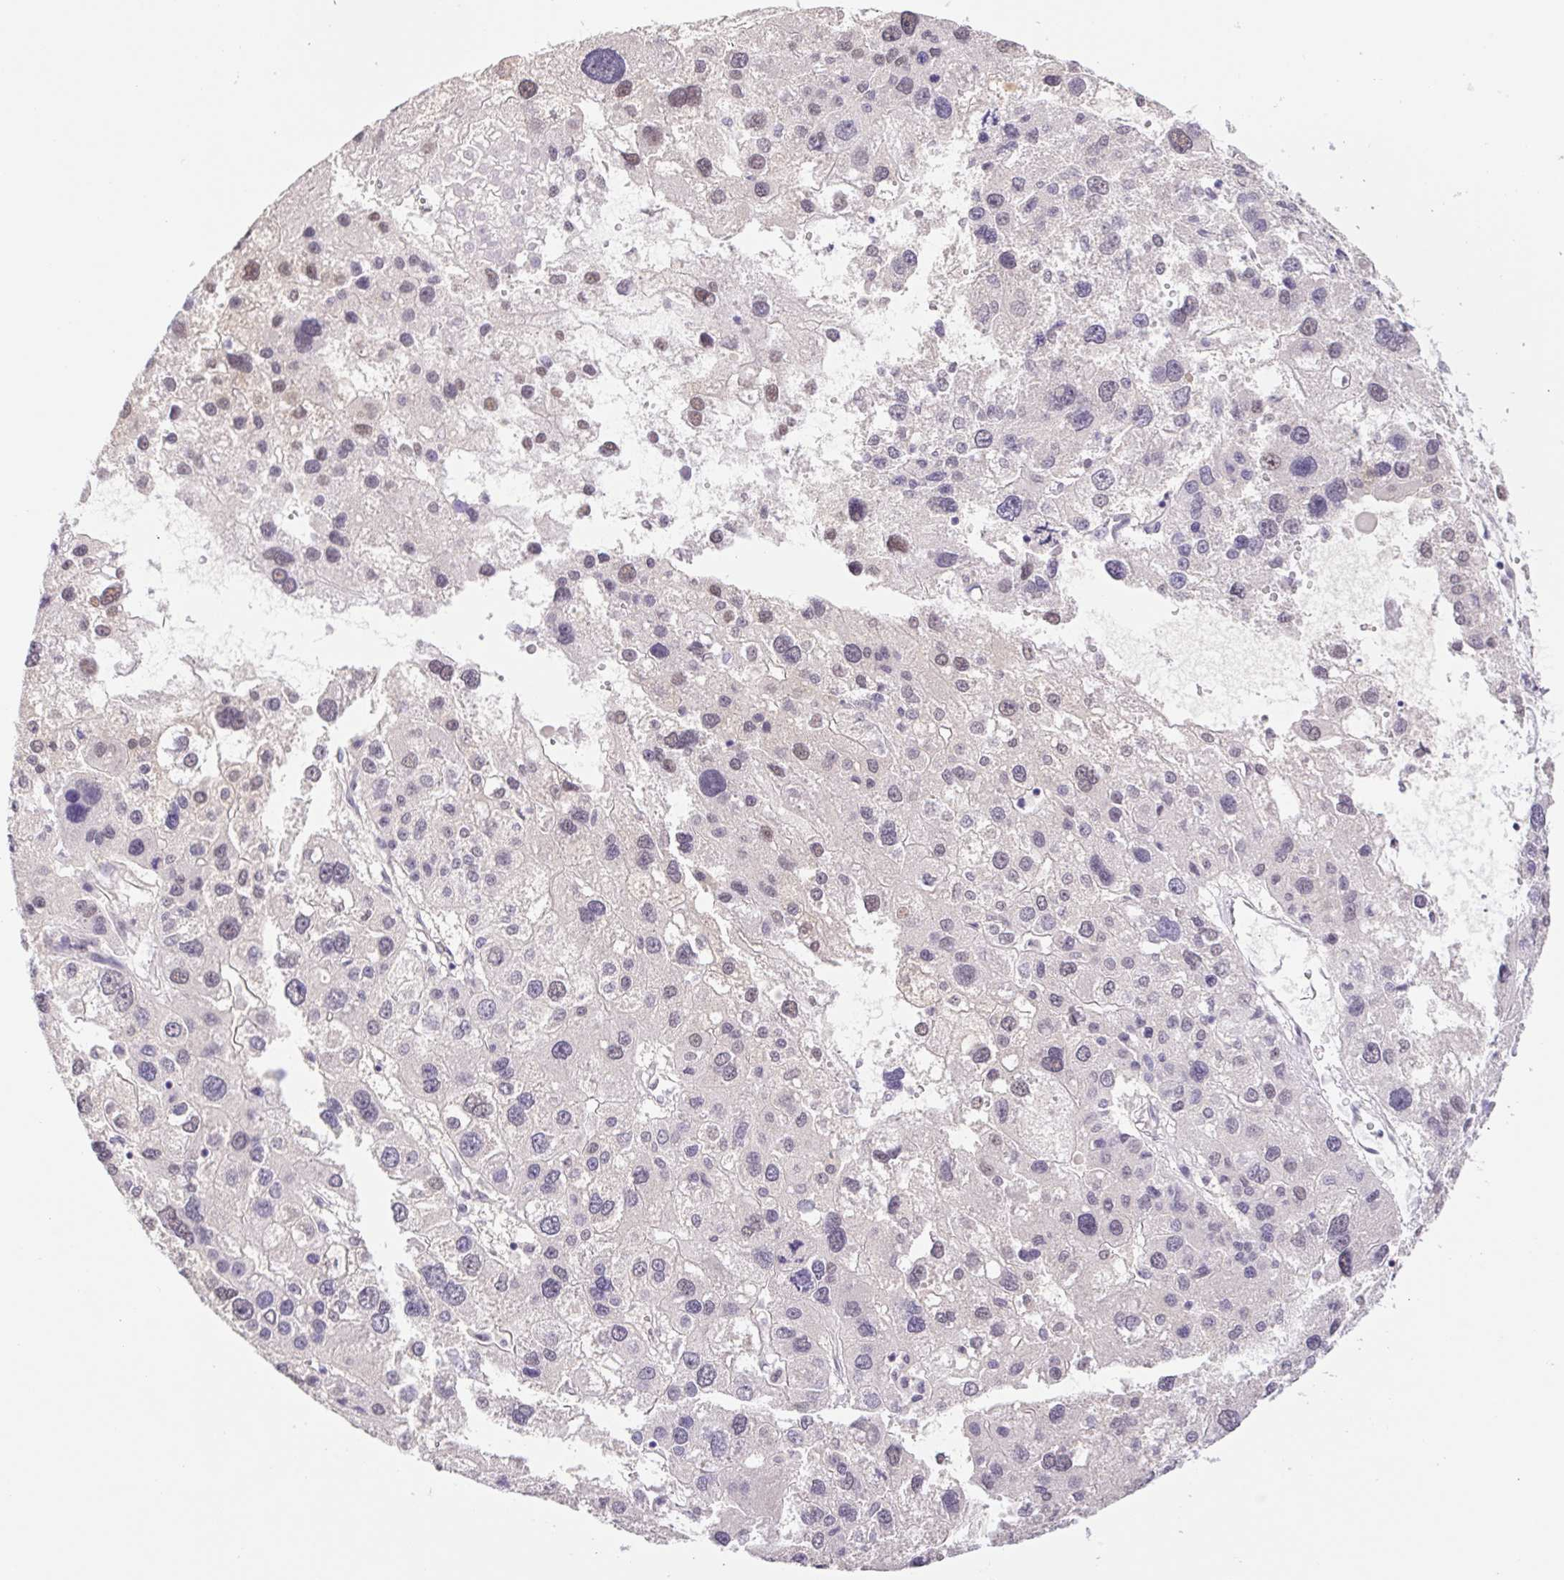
{"staining": {"intensity": "weak", "quantity": "<25%", "location": "nuclear"}, "tissue": "liver cancer", "cell_type": "Tumor cells", "image_type": "cancer", "snomed": [{"axis": "morphology", "description": "Carcinoma, Hepatocellular, NOS"}, {"axis": "topography", "description": "Liver"}], "caption": "Immunohistochemistry (IHC) of liver cancer (hepatocellular carcinoma) shows no staining in tumor cells. The staining is performed using DAB brown chromogen with nuclei counter-stained in using hematoxylin.", "gene": "L3MBTL4", "patient": {"sex": "male", "age": 73}}